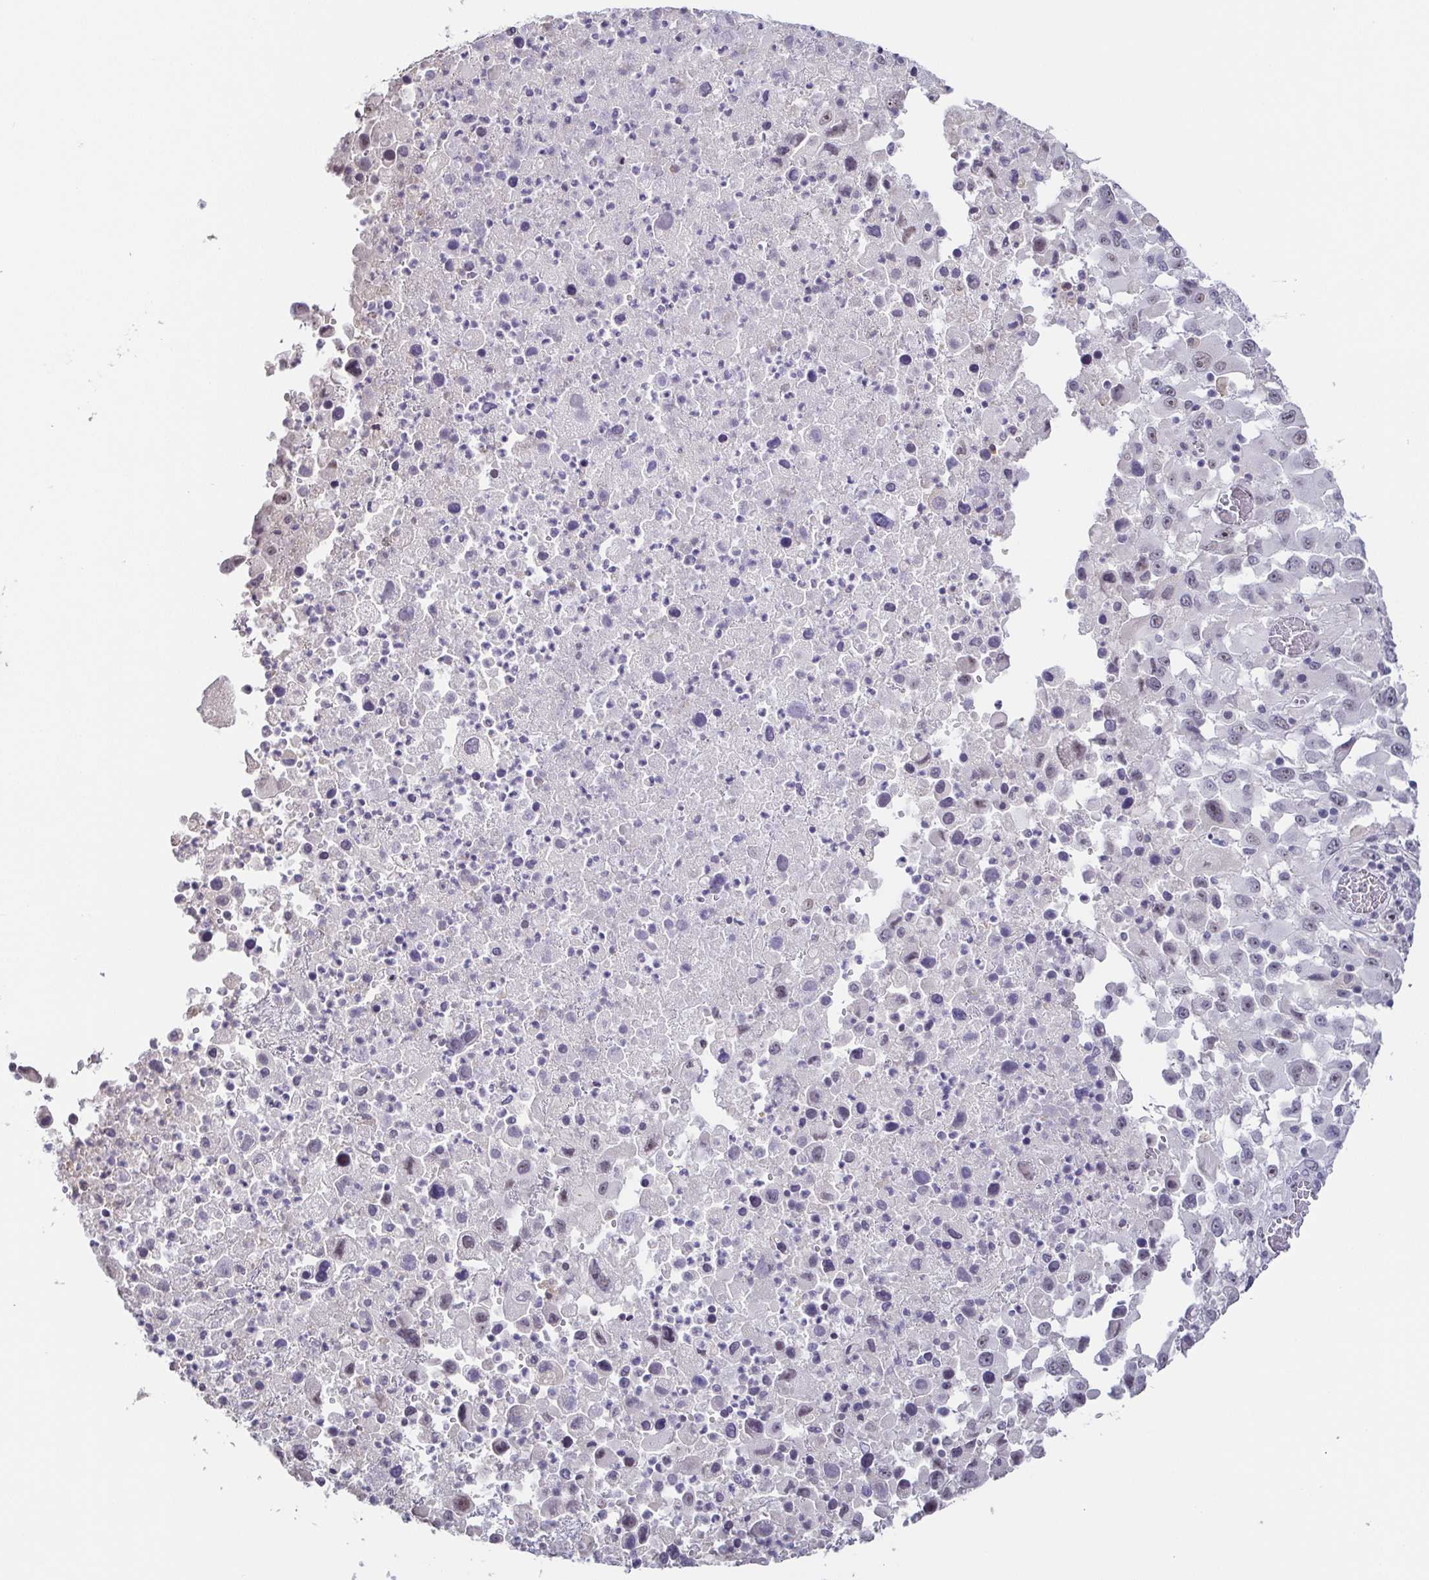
{"staining": {"intensity": "negative", "quantity": "none", "location": "none"}, "tissue": "melanoma", "cell_type": "Tumor cells", "image_type": "cancer", "snomed": [{"axis": "morphology", "description": "Malignant melanoma, Metastatic site"}, {"axis": "topography", "description": "Soft tissue"}], "caption": "Protein analysis of malignant melanoma (metastatic site) shows no significant expression in tumor cells.", "gene": "NEFH", "patient": {"sex": "male", "age": 50}}